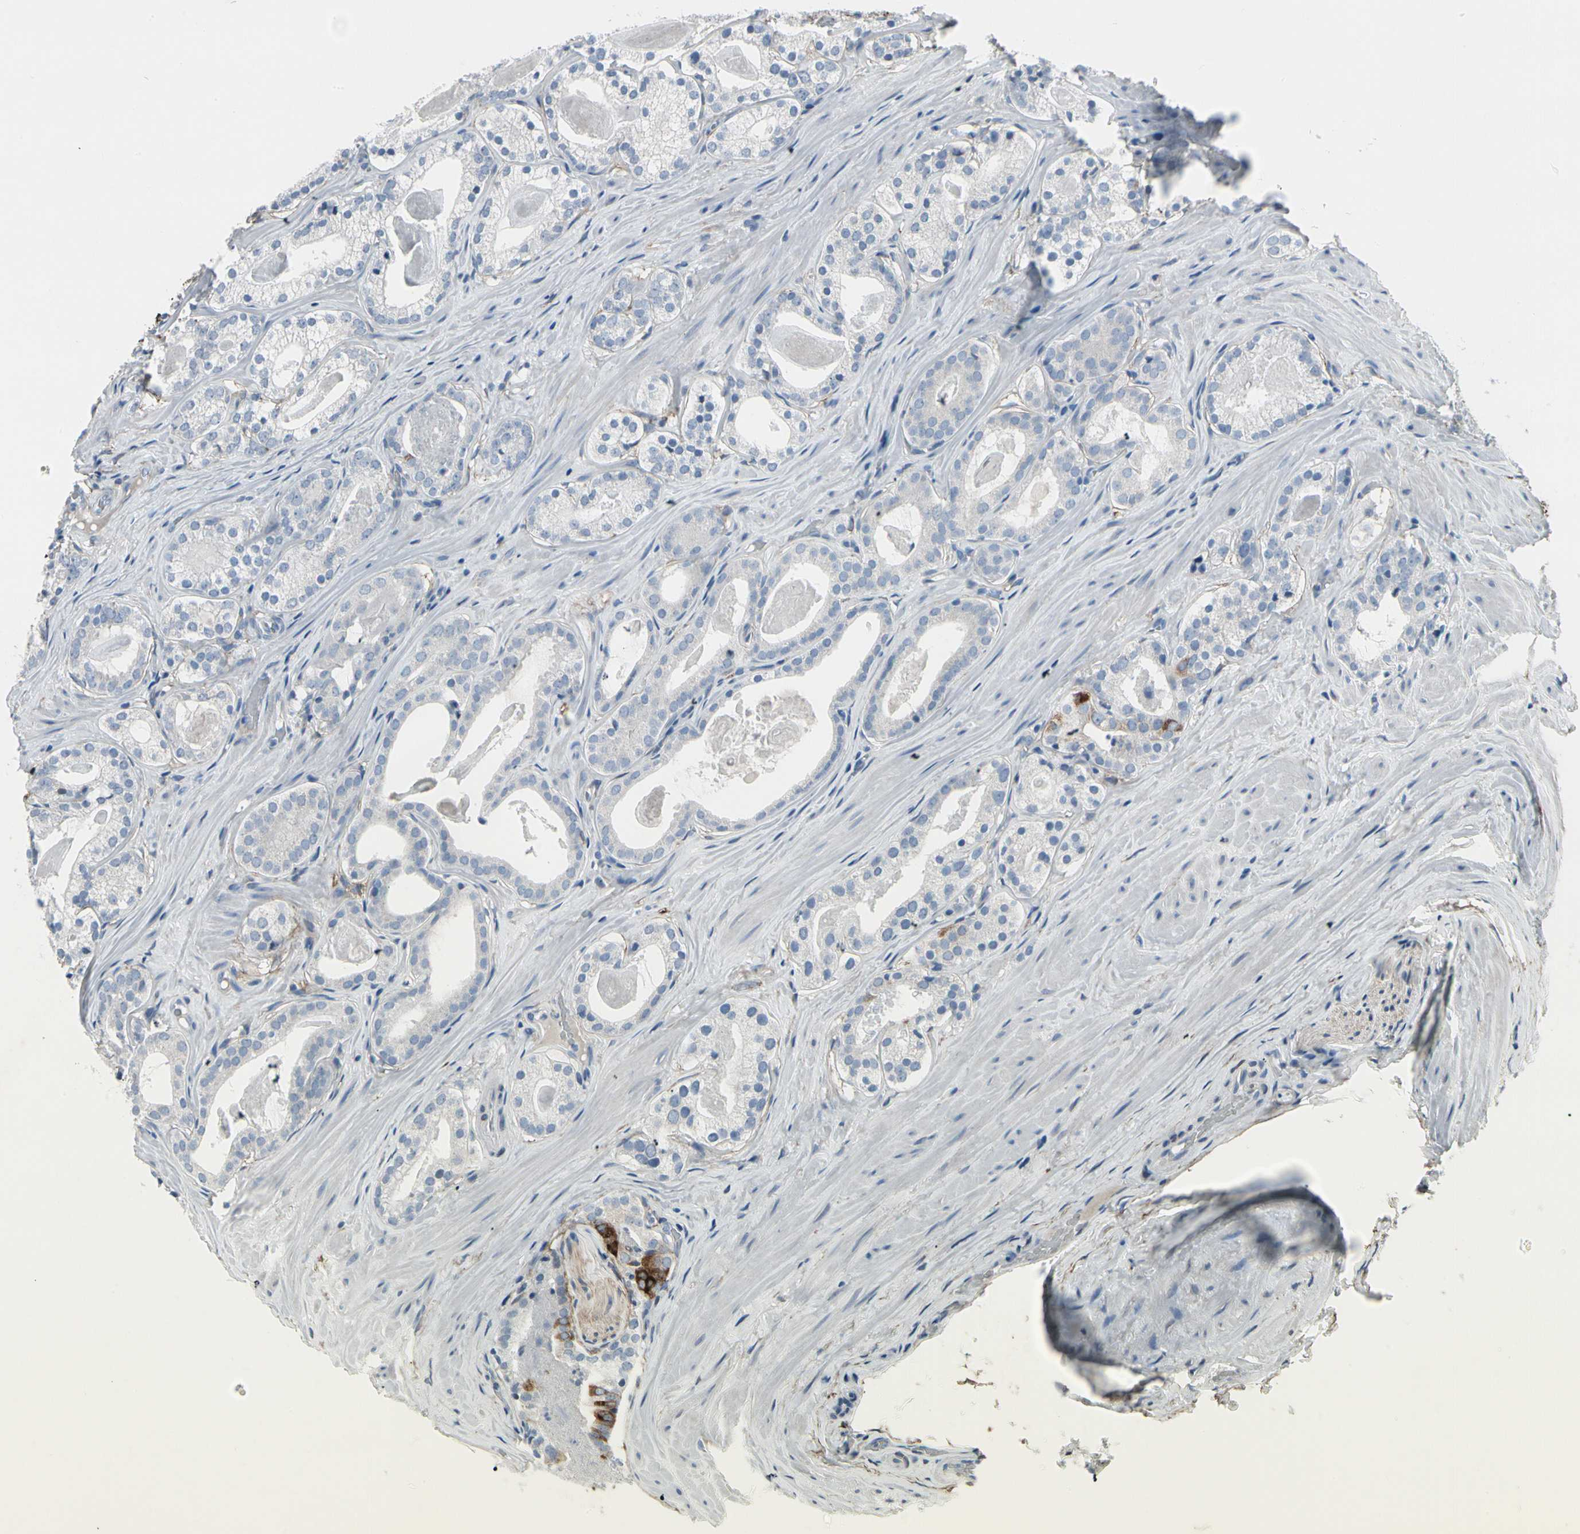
{"staining": {"intensity": "negative", "quantity": "none", "location": "none"}, "tissue": "prostate cancer", "cell_type": "Tumor cells", "image_type": "cancer", "snomed": [{"axis": "morphology", "description": "Adenocarcinoma, Low grade"}, {"axis": "topography", "description": "Prostate"}], "caption": "Tumor cells are negative for brown protein staining in low-grade adenocarcinoma (prostate).", "gene": "PIGR", "patient": {"sex": "male", "age": 59}}